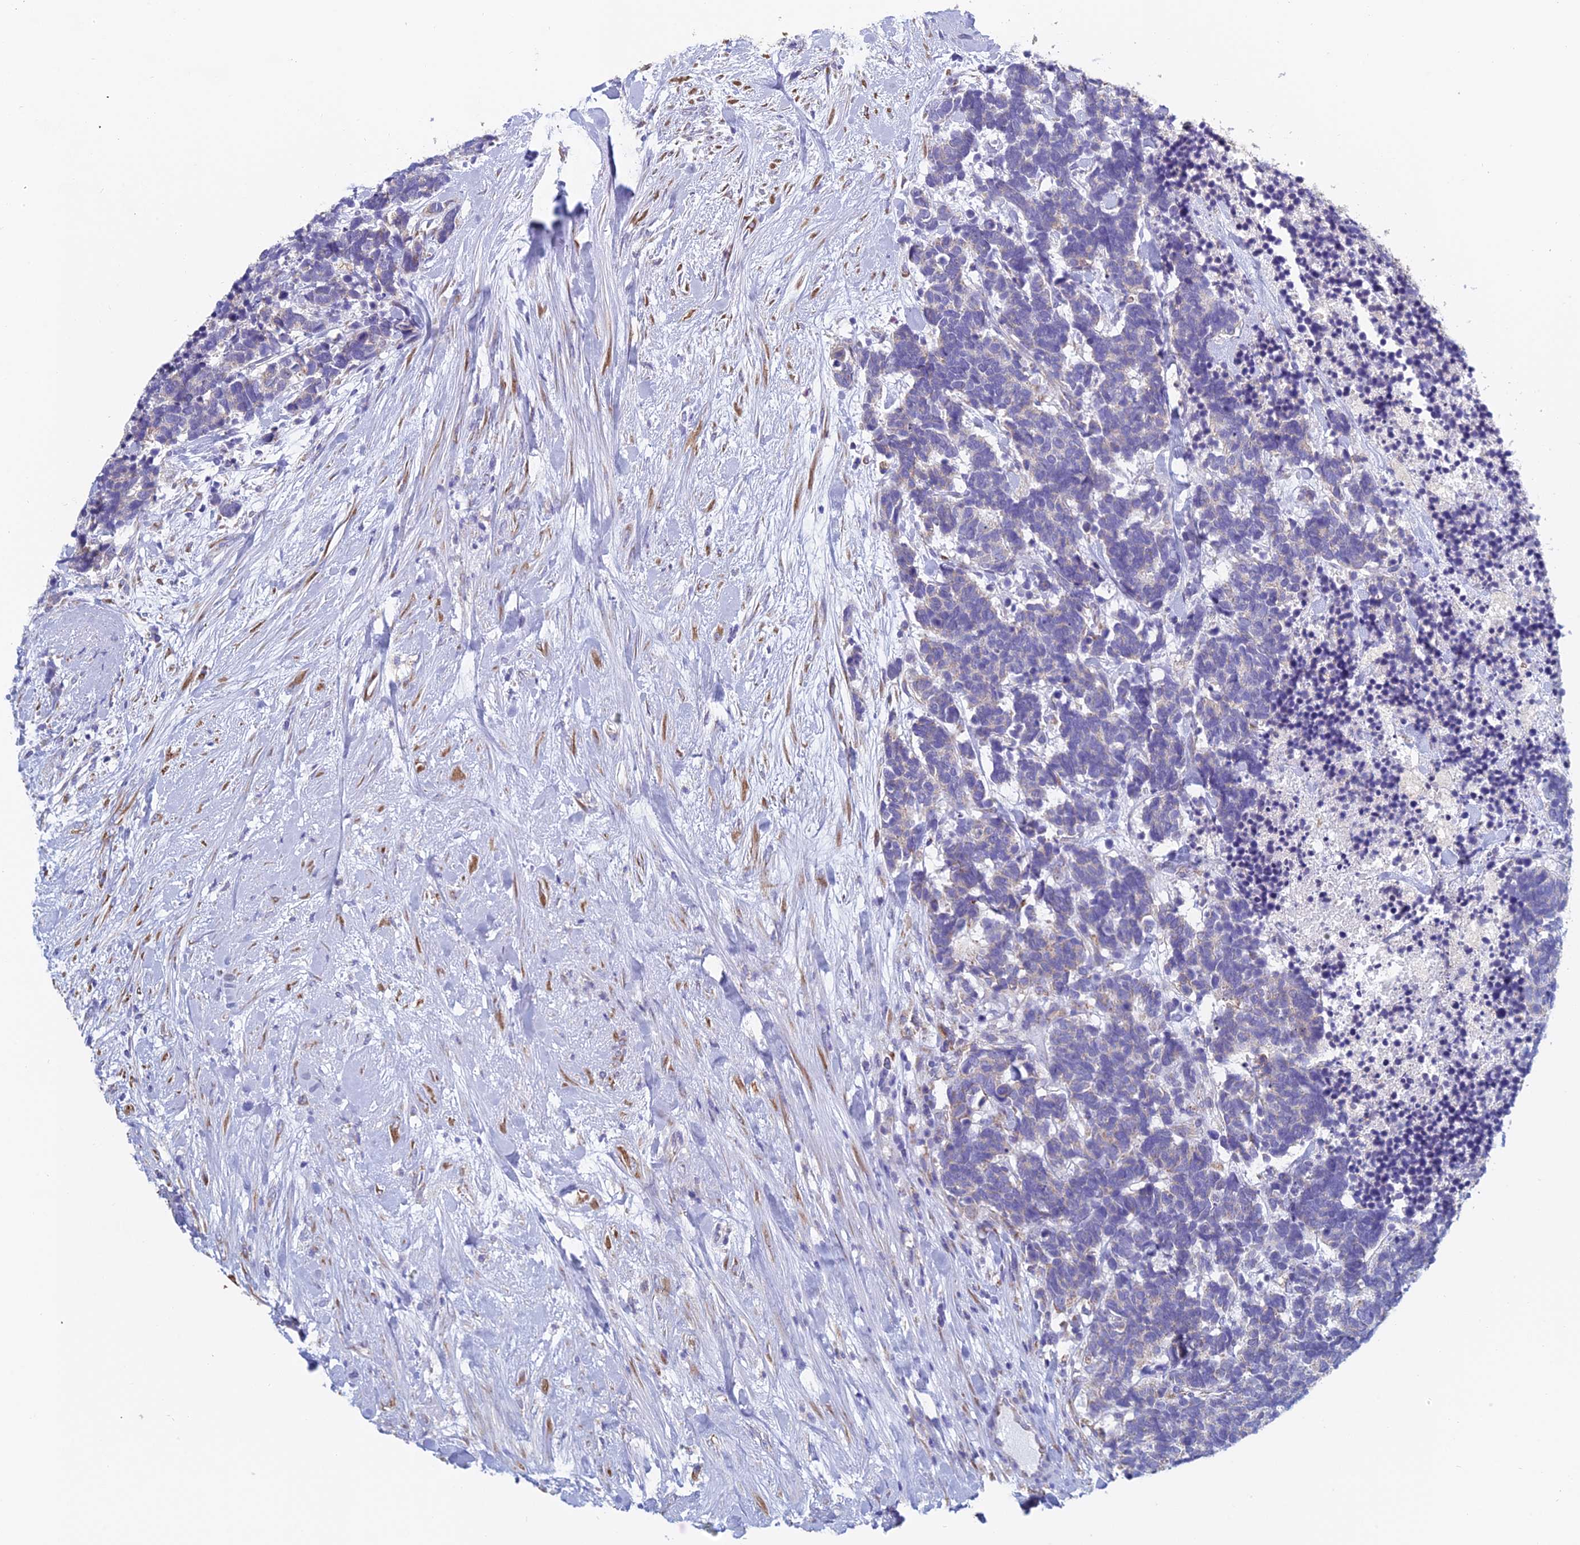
{"staining": {"intensity": "weak", "quantity": "<25%", "location": "cytoplasmic/membranous"}, "tissue": "carcinoid", "cell_type": "Tumor cells", "image_type": "cancer", "snomed": [{"axis": "morphology", "description": "Carcinoma, NOS"}, {"axis": "morphology", "description": "Carcinoid, malignant, NOS"}, {"axis": "topography", "description": "Prostate"}], "caption": "Tumor cells show no significant protein positivity in carcinoma. Nuclei are stained in blue.", "gene": "CRACR2B", "patient": {"sex": "male", "age": 57}}